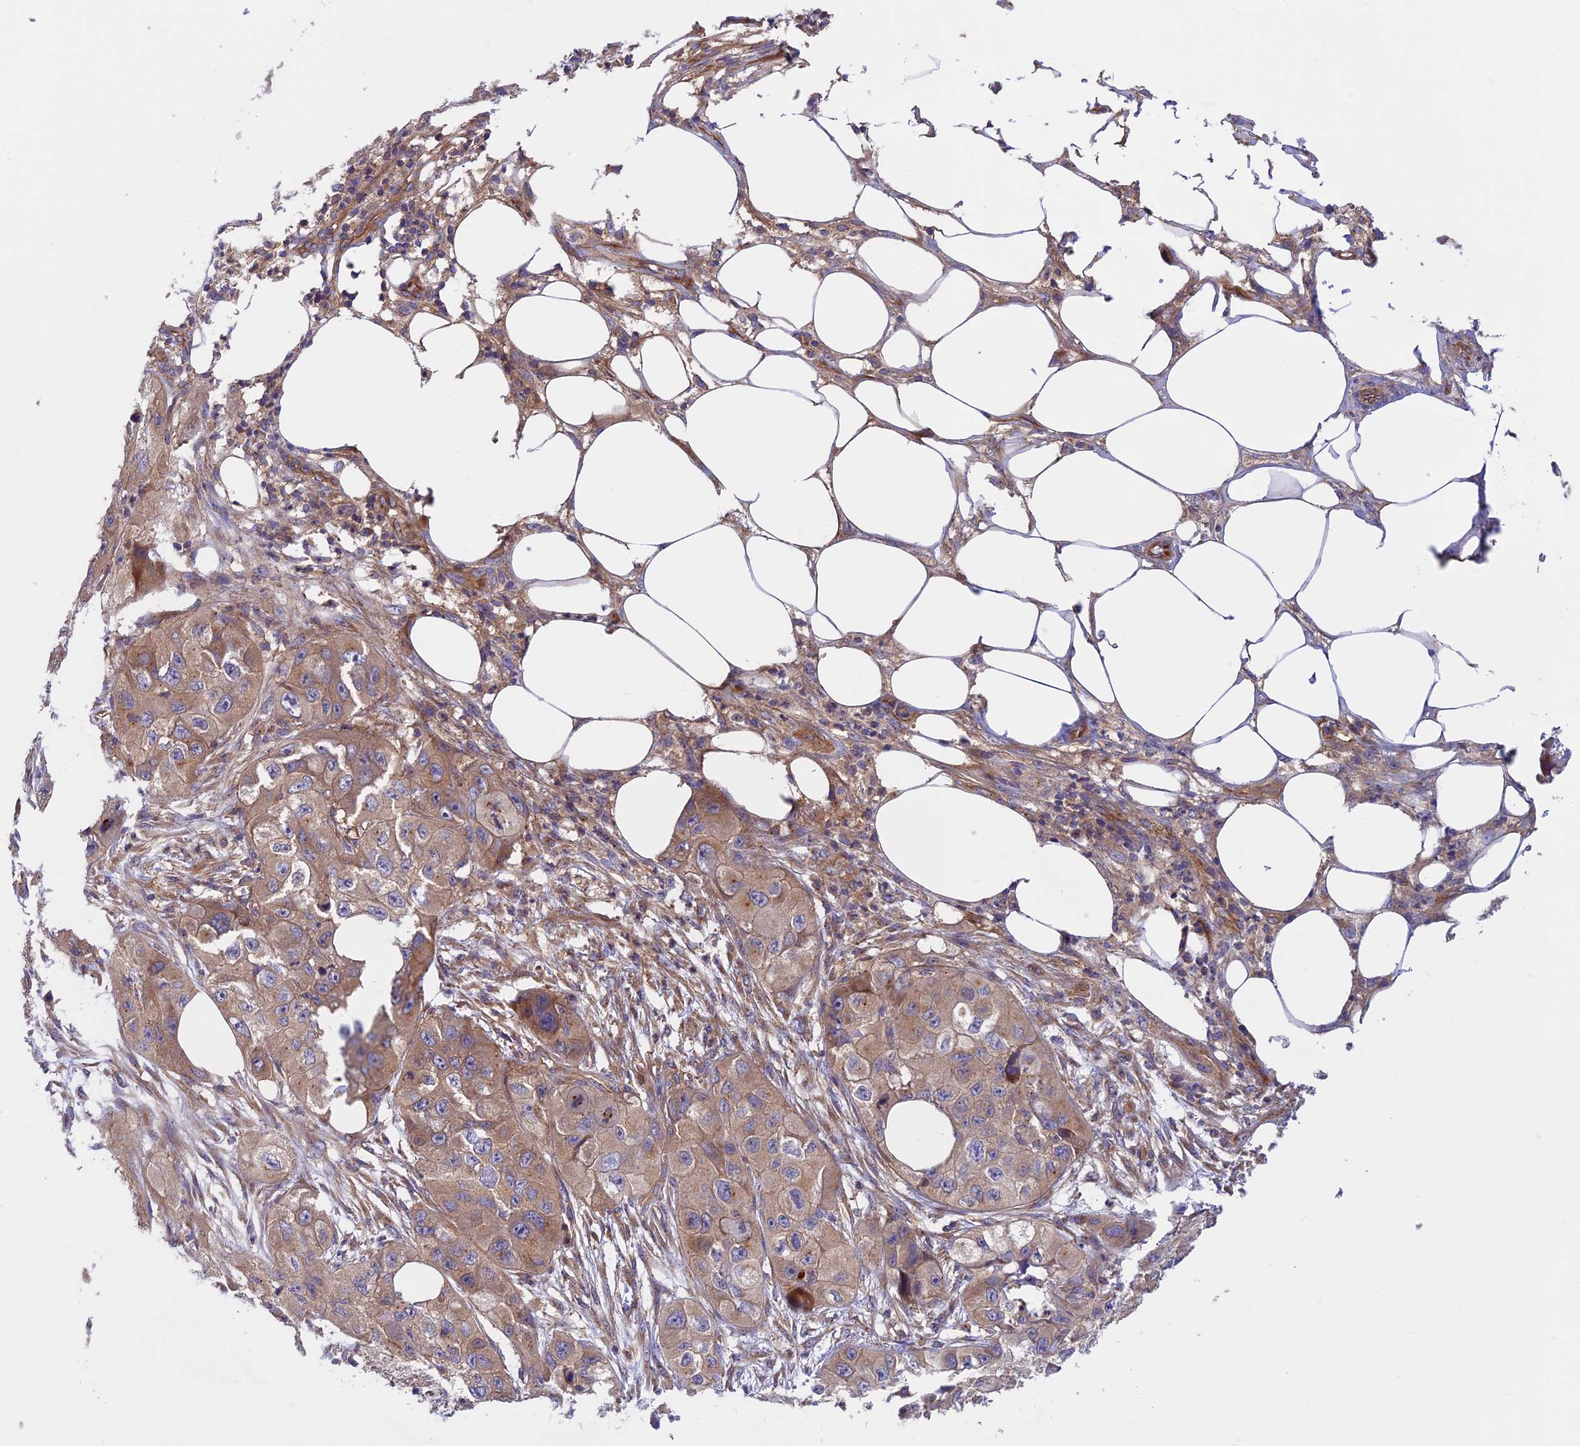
{"staining": {"intensity": "moderate", "quantity": ">75%", "location": "cytoplasmic/membranous"}, "tissue": "skin cancer", "cell_type": "Tumor cells", "image_type": "cancer", "snomed": [{"axis": "morphology", "description": "Squamous cell carcinoma, NOS"}, {"axis": "topography", "description": "Skin"}, {"axis": "topography", "description": "Subcutis"}], "caption": "Skin cancer stained with immunohistochemistry (IHC) demonstrates moderate cytoplasmic/membranous staining in approximately >75% of tumor cells. (Brightfield microscopy of DAB IHC at high magnification).", "gene": "ADAMTS15", "patient": {"sex": "male", "age": 73}}